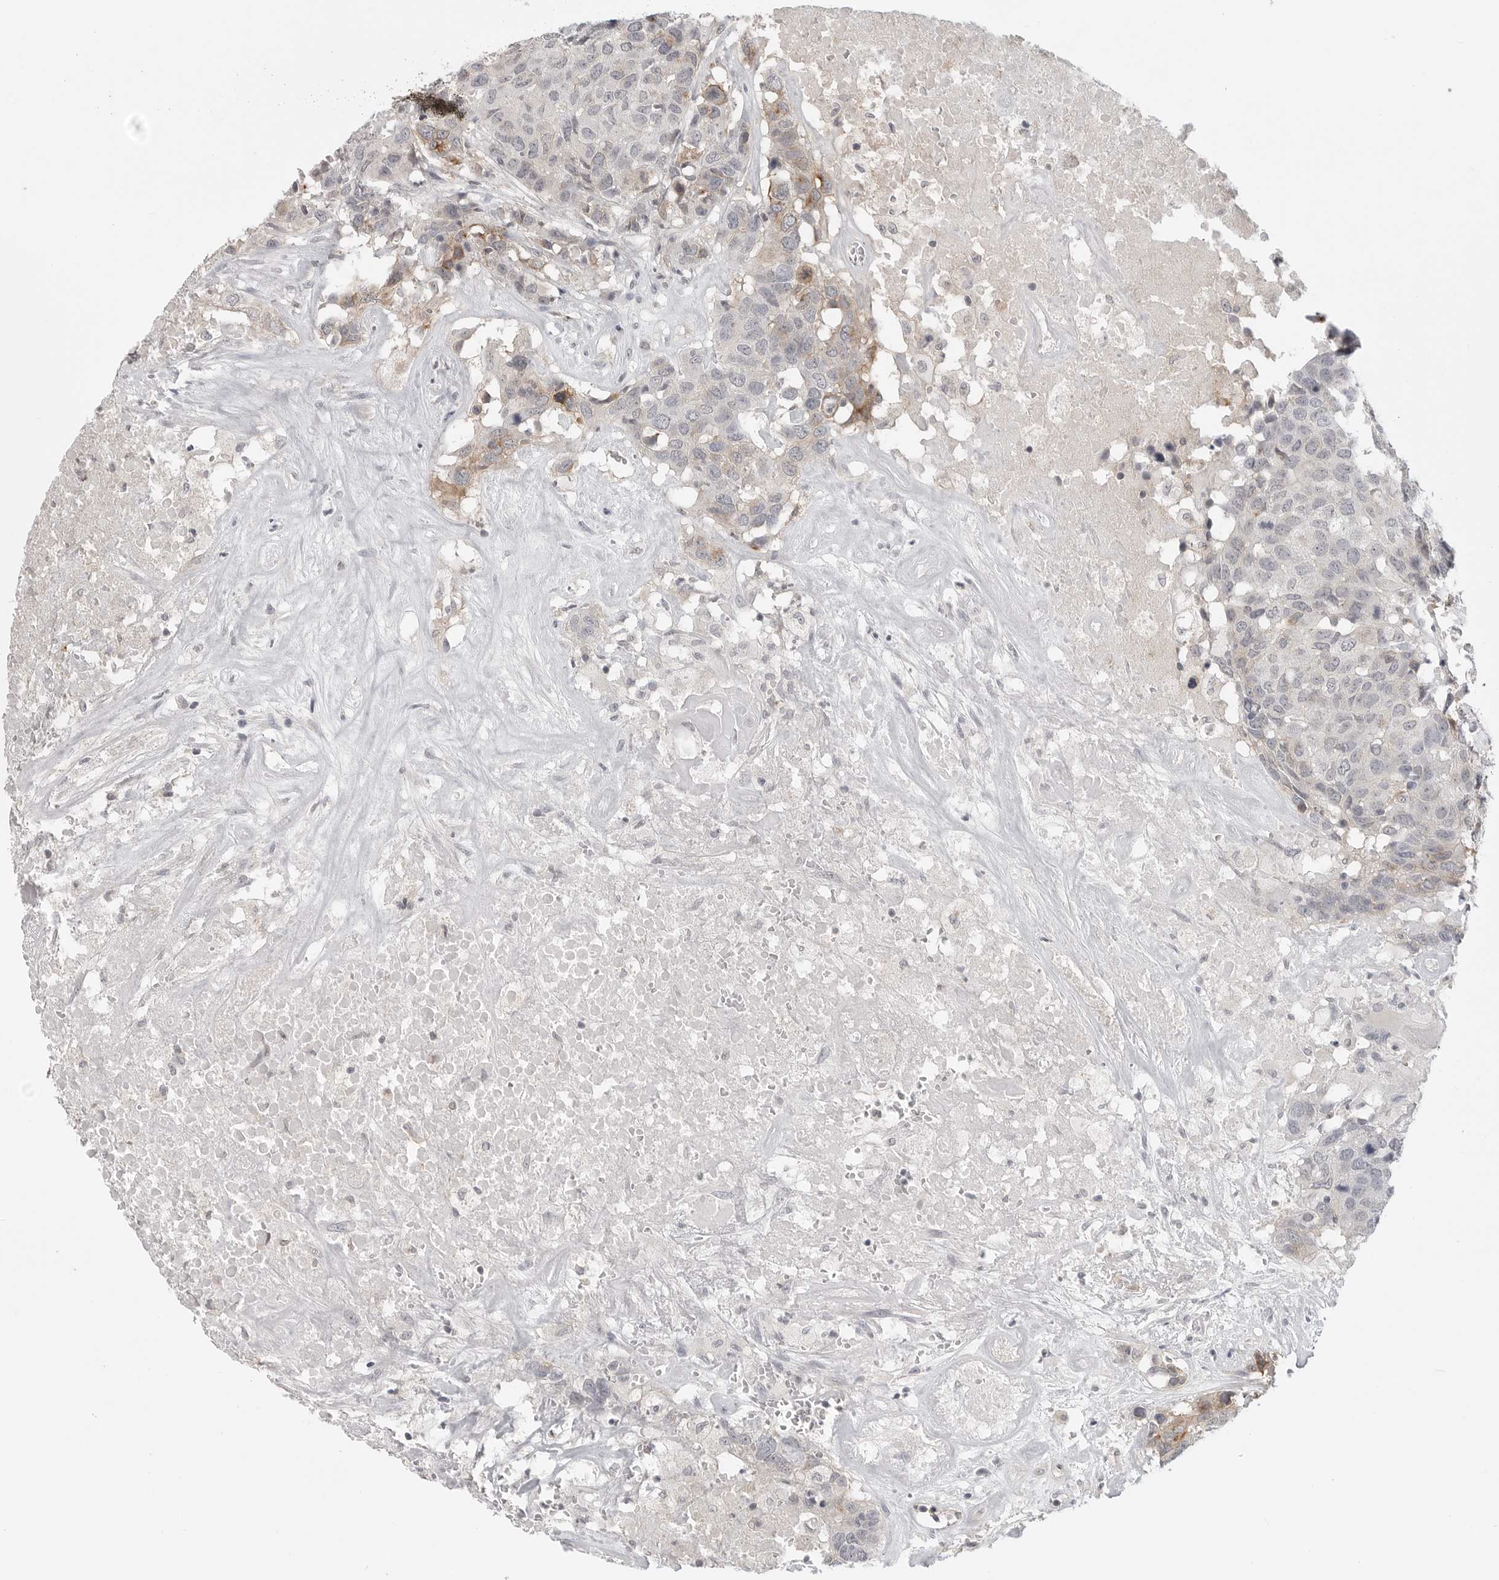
{"staining": {"intensity": "weak", "quantity": "25%-75%", "location": "cytoplasmic/membranous"}, "tissue": "head and neck cancer", "cell_type": "Tumor cells", "image_type": "cancer", "snomed": [{"axis": "morphology", "description": "Squamous cell carcinoma, NOS"}, {"axis": "topography", "description": "Head-Neck"}], "caption": "Approximately 25%-75% of tumor cells in human head and neck squamous cell carcinoma display weak cytoplasmic/membranous protein expression as visualized by brown immunohistochemical staining.", "gene": "IFNGR1", "patient": {"sex": "male", "age": 66}}